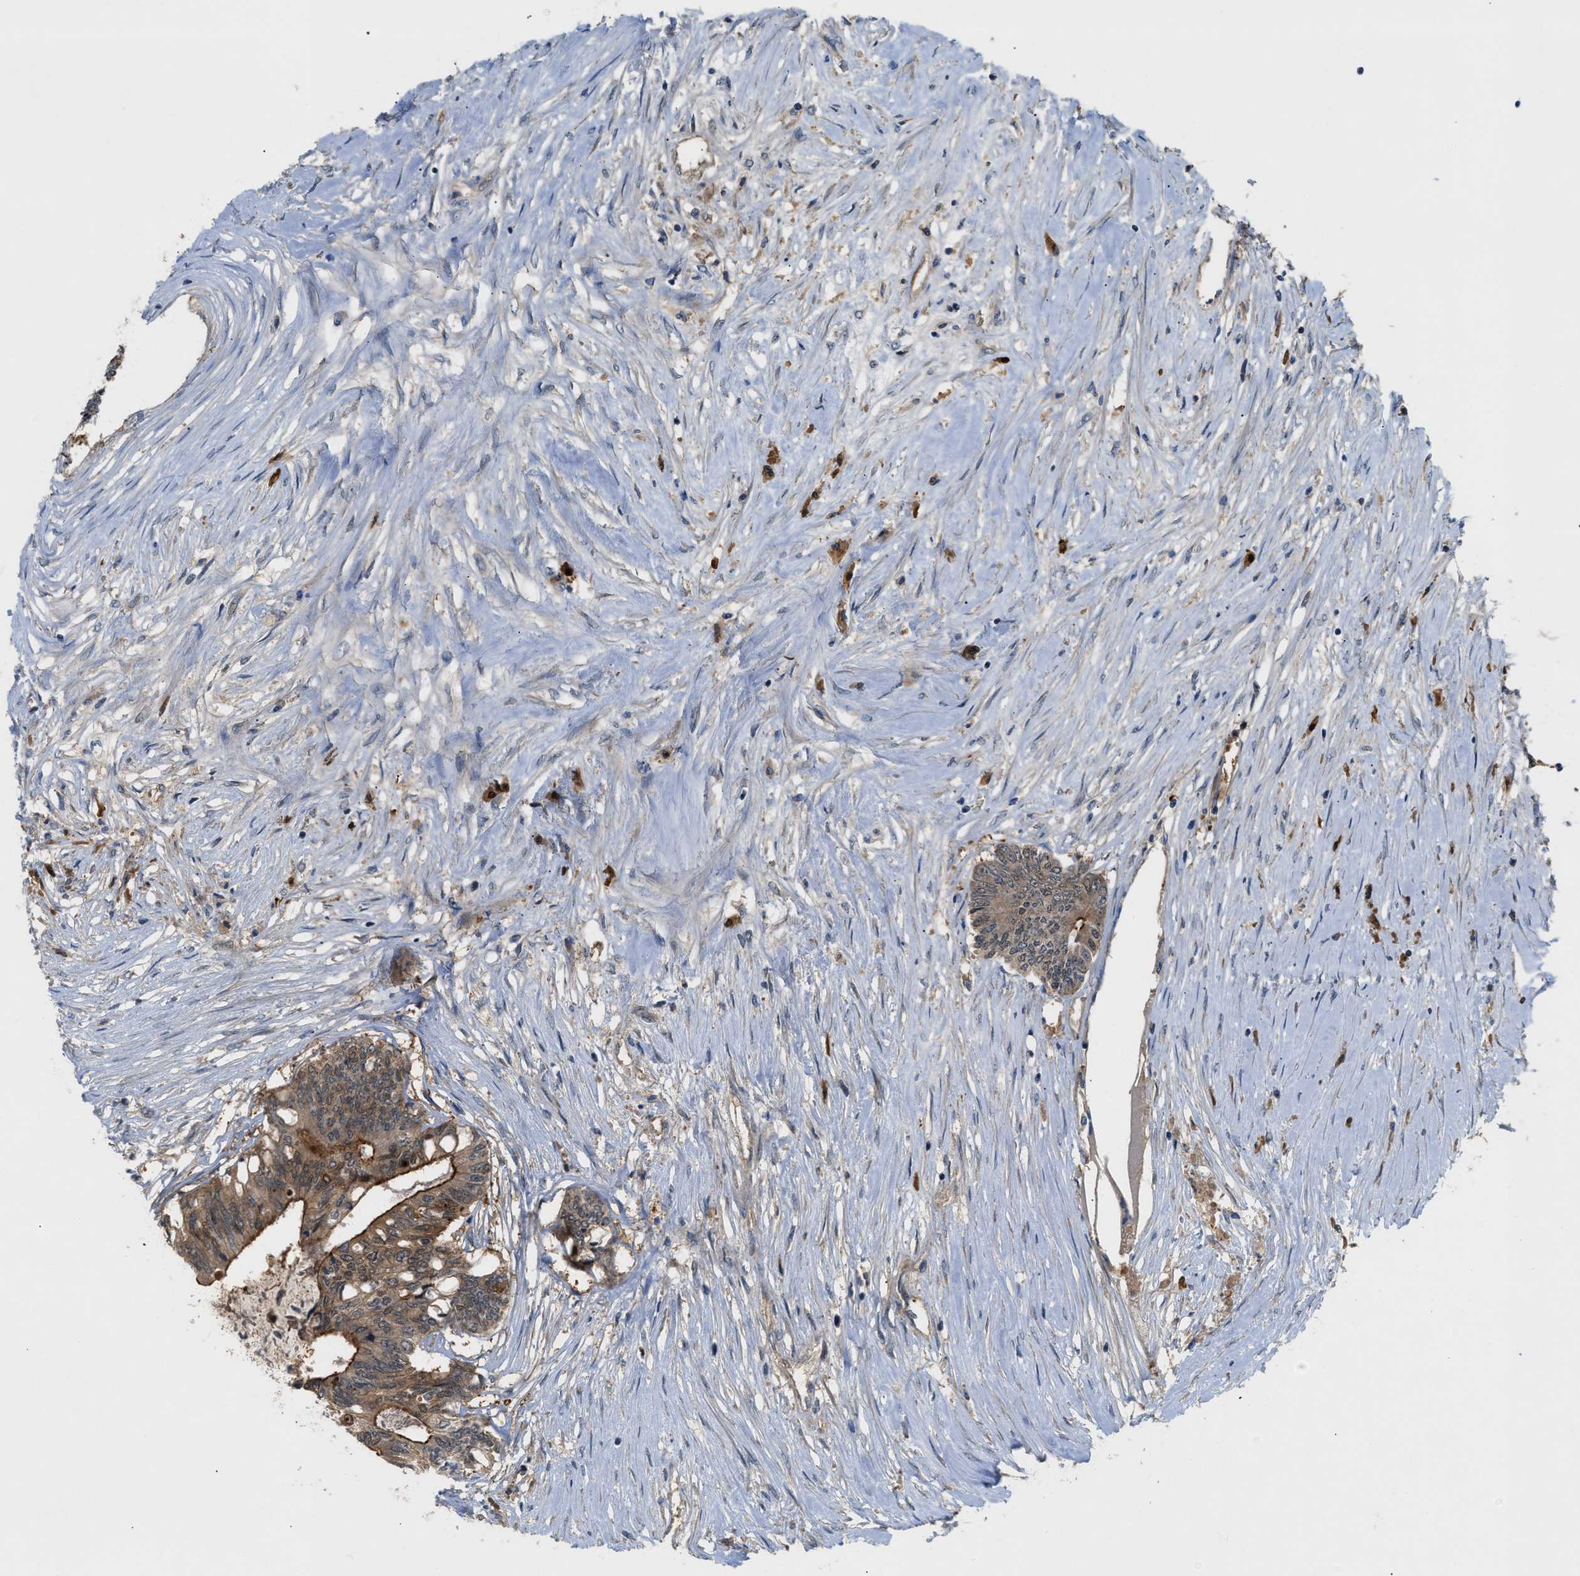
{"staining": {"intensity": "moderate", "quantity": ">75%", "location": "cytoplasmic/membranous,nuclear"}, "tissue": "colorectal cancer", "cell_type": "Tumor cells", "image_type": "cancer", "snomed": [{"axis": "morphology", "description": "Adenocarcinoma, NOS"}, {"axis": "topography", "description": "Rectum"}], "caption": "Immunohistochemistry (IHC) of colorectal adenocarcinoma reveals medium levels of moderate cytoplasmic/membranous and nuclear staining in about >75% of tumor cells.", "gene": "TRAK2", "patient": {"sex": "male", "age": 63}}